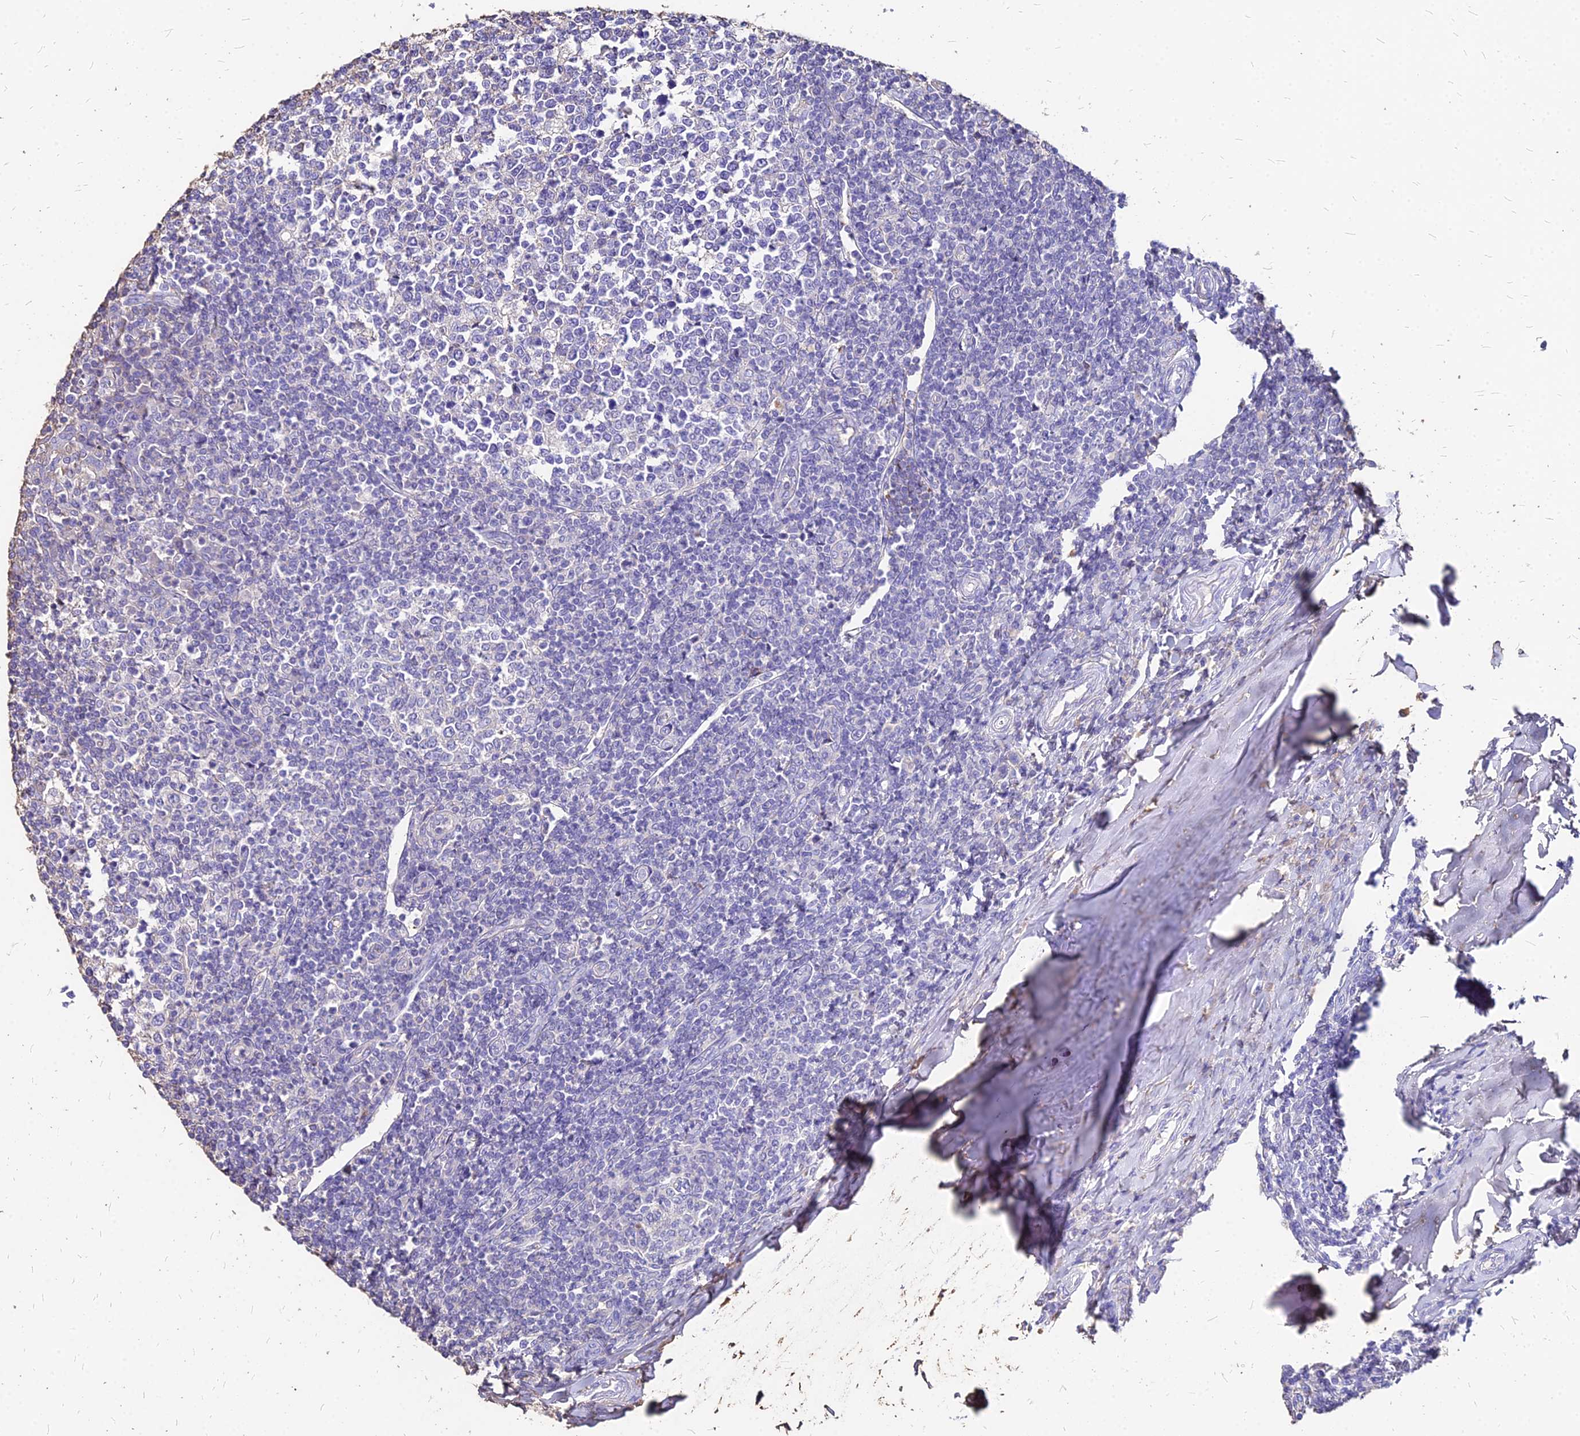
{"staining": {"intensity": "negative", "quantity": "none", "location": "none"}, "tissue": "tonsil", "cell_type": "Germinal center cells", "image_type": "normal", "snomed": [{"axis": "morphology", "description": "Normal tissue, NOS"}, {"axis": "topography", "description": "Tonsil"}], "caption": "Immunohistochemistry (IHC) of benign human tonsil reveals no expression in germinal center cells.", "gene": "NME5", "patient": {"sex": "female", "age": 19}}